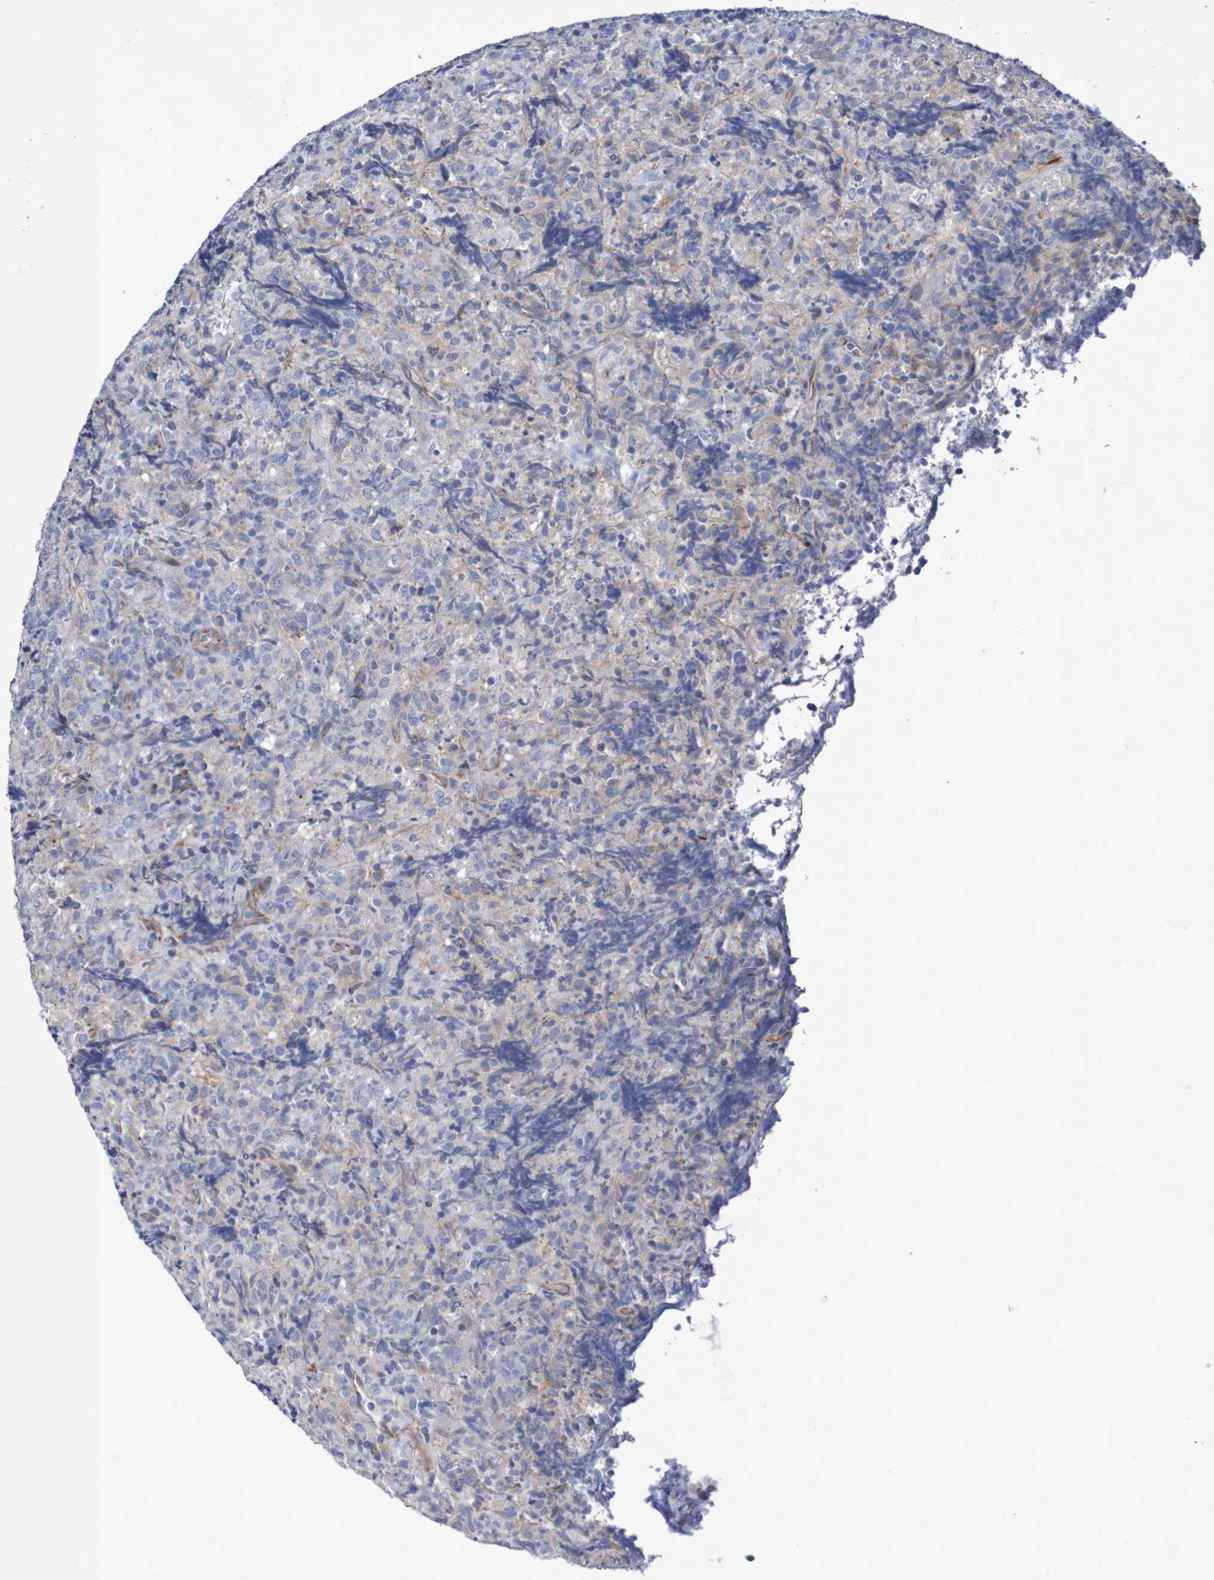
{"staining": {"intensity": "negative", "quantity": "none", "location": "none"}, "tissue": "lymphoma", "cell_type": "Tumor cells", "image_type": "cancer", "snomed": [{"axis": "morphology", "description": "Malignant lymphoma, non-Hodgkin's type, High grade"}, {"axis": "topography", "description": "Tonsil"}], "caption": "This micrograph is of lymphoma stained with immunohistochemistry (IHC) to label a protein in brown with the nuclei are counter-stained blue. There is no positivity in tumor cells.", "gene": "NECTIN2", "patient": {"sex": "female", "age": 36}}